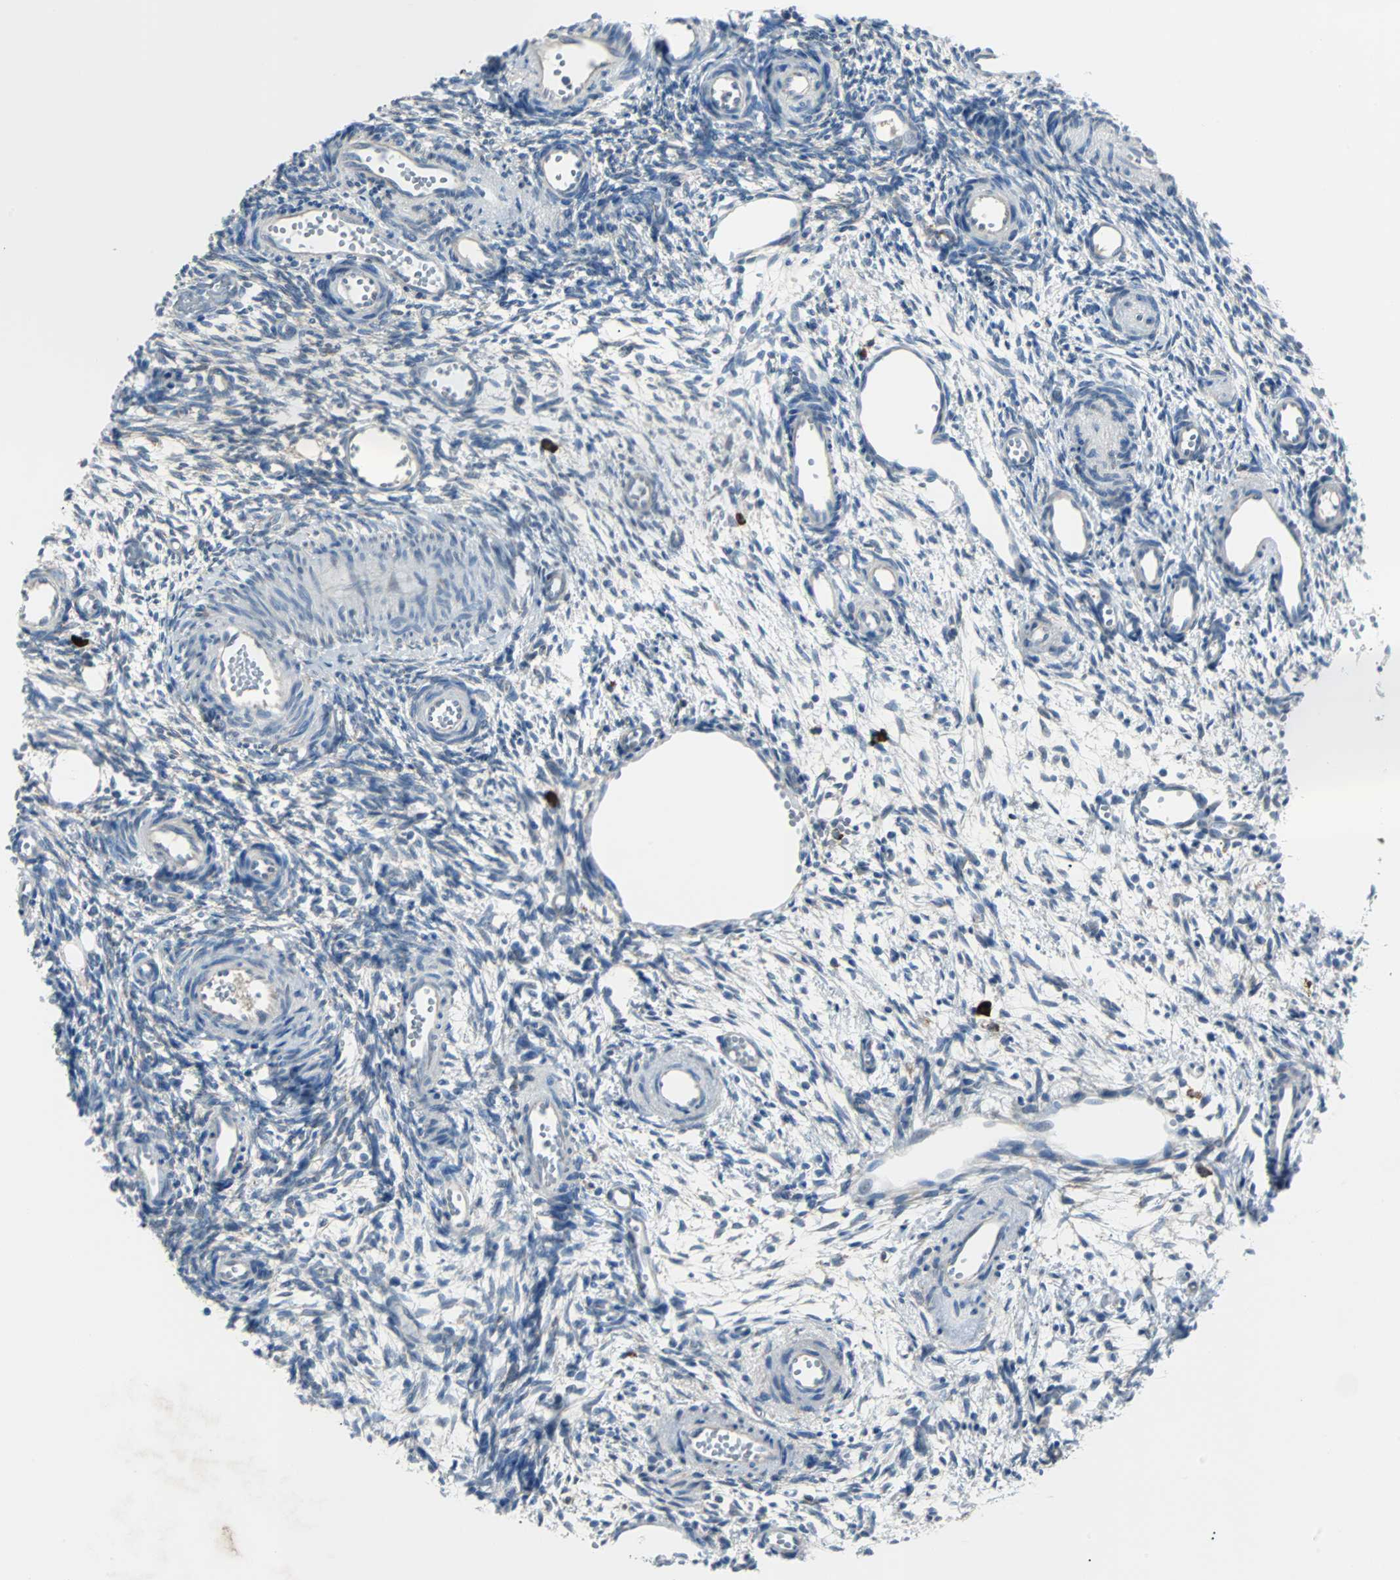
{"staining": {"intensity": "negative", "quantity": "none", "location": "none"}, "tissue": "ovary", "cell_type": "Follicle cells", "image_type": "normal", "snomed": [{"axis": "morphology", "description": "Normal tissue, NOS"}, {"axis": "topography", "description": "Ovary"}], "caption": "Immunohistochemical staining of normal ovary demonstrates no significant expression in follicle cells.", "gene": "PDIA4", "patient": {"sex": "female", "age": 35}}